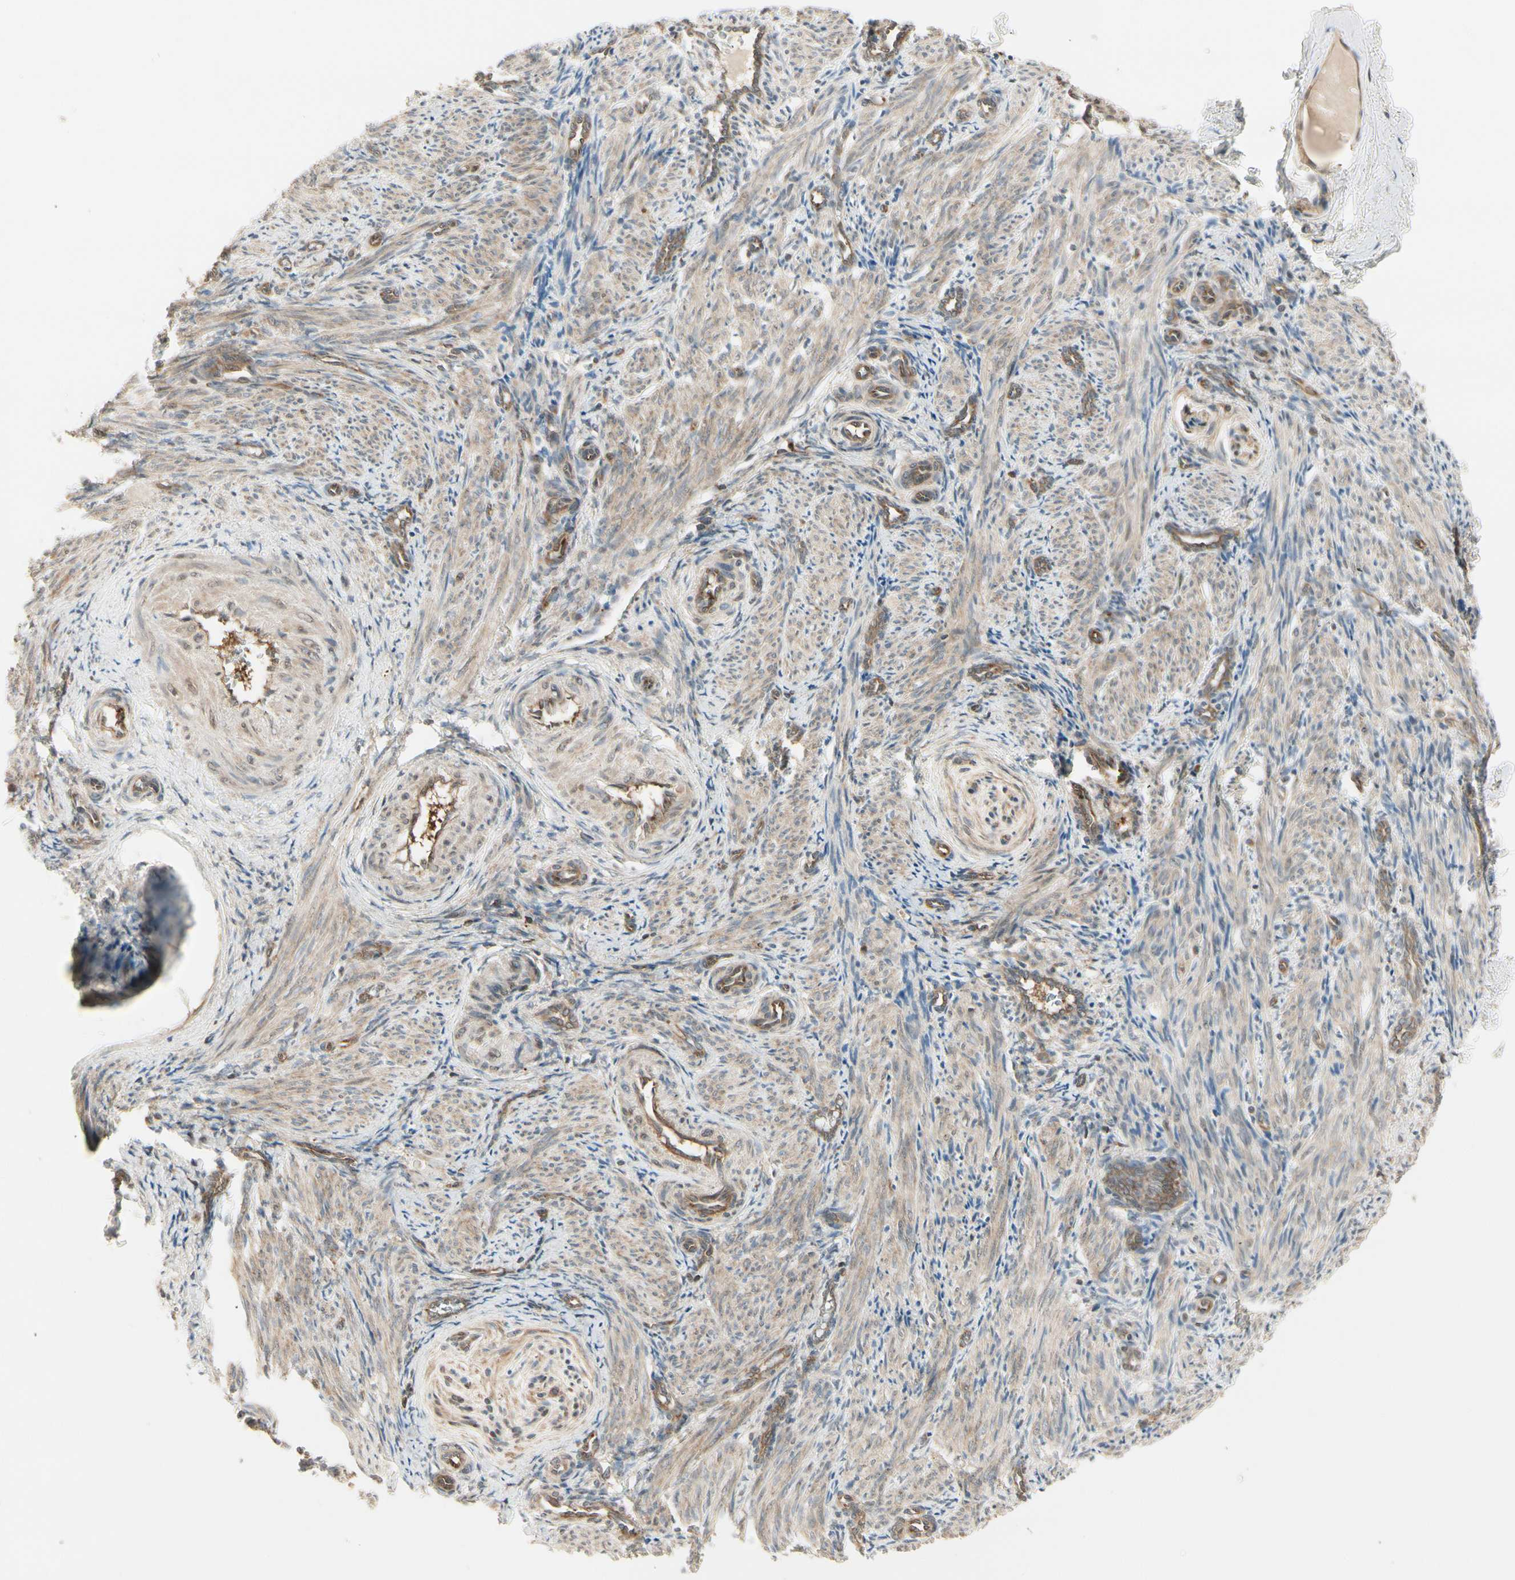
{"staining": {"intensity": "weak", "quantity": ">75%", "location": "cytoplasmic/membranous"}, "tissue": "smooth muscle", "cell_type": "Smooth muscle cells", "image_type": "normal", "snomed": [{"axis": "morphology", "description": "Normal tissue, NOS"}, {"axis": "topography", "description": "Endometrium"}], "caption": "An IHC photomicrograph of normal tissue is shown. Protein staining in brown highlights weak cytoplasmic/membranous positivity in smooth muscle within smooth muscle cells.", "gene": "OXSR1", "patient": {"sex": "female", "age": 33}}